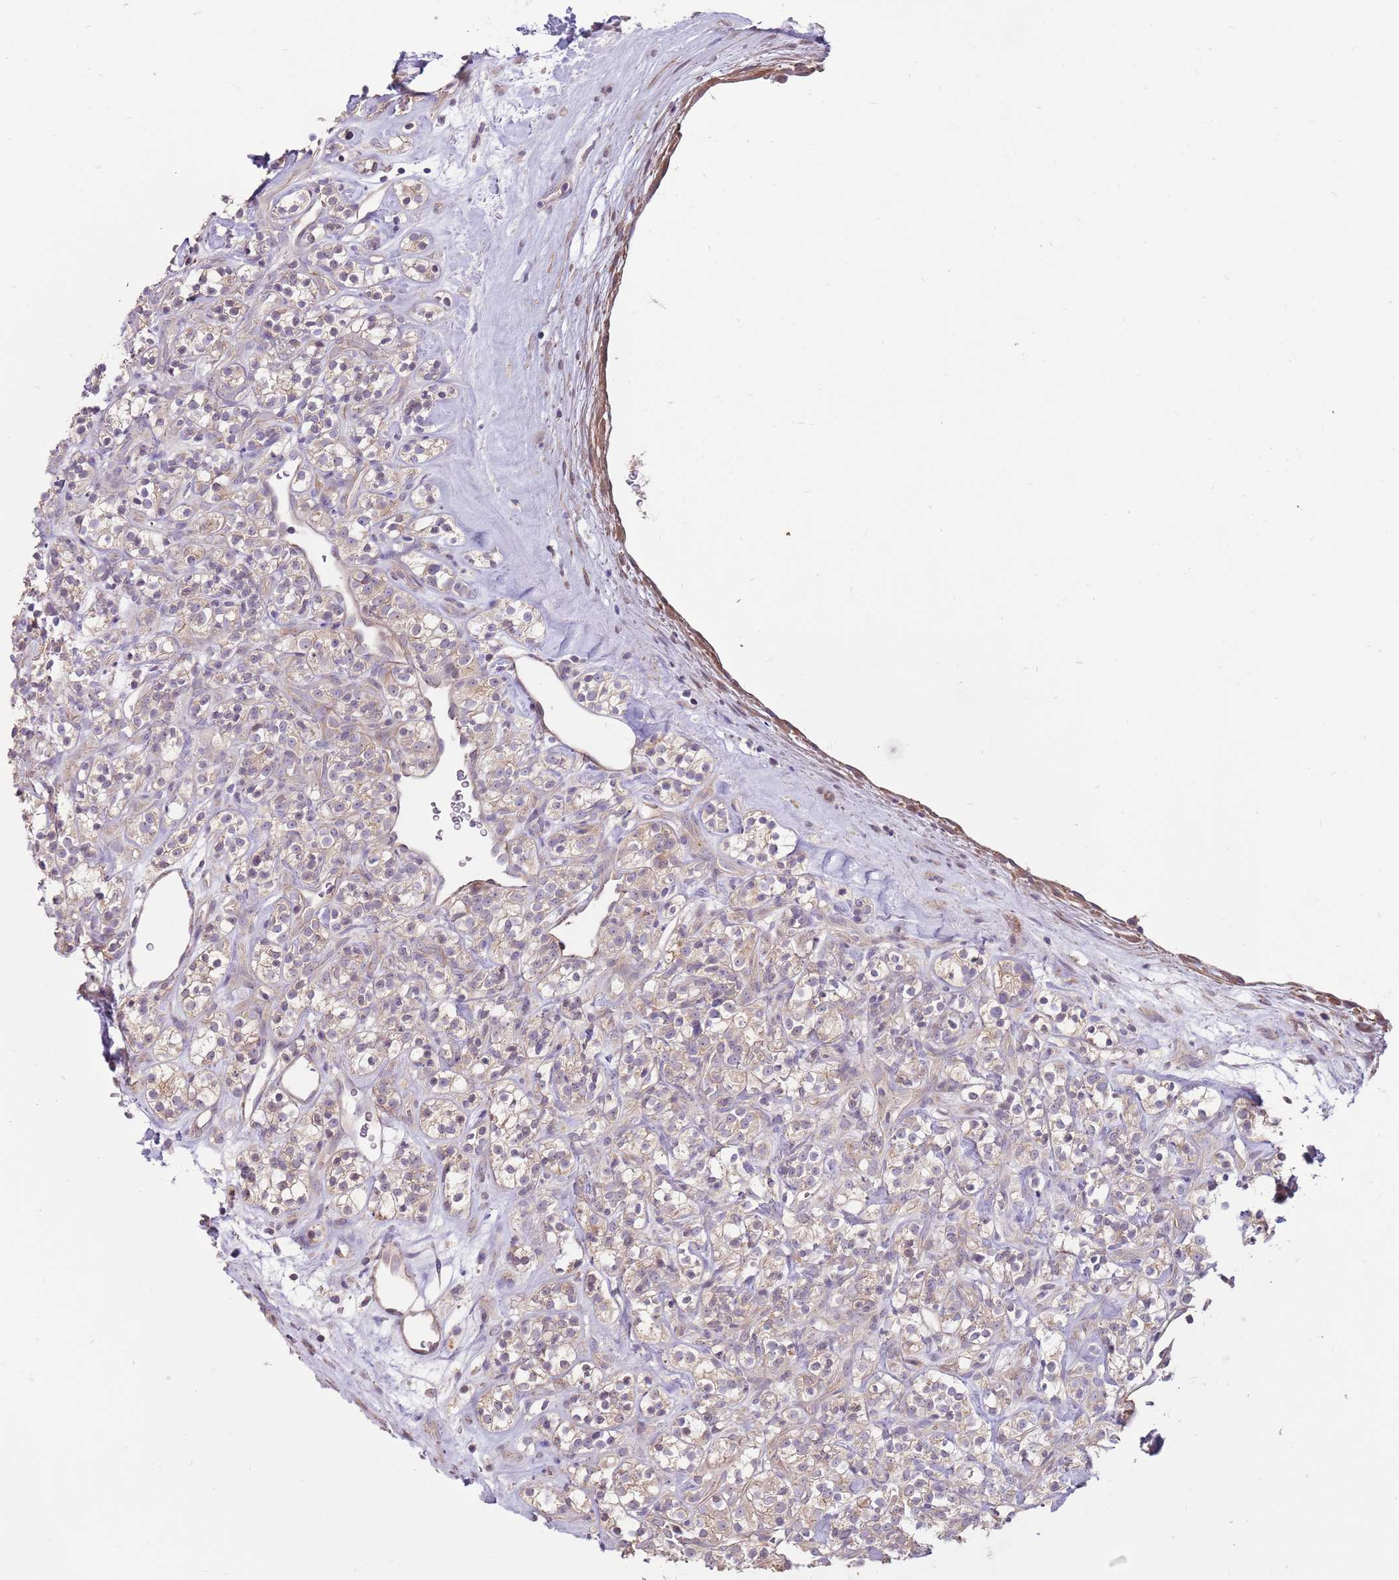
{"staining": {"intensity": "weak", "quantity": "<25%", "location": "cytoplasmic/membranous"}, "tissue": "renal cancer", "cell_type": "Tumor cells", "image_type": "cancer", "snomed": [{"axis": "morphology", "description": "Adenocarcinoma, NOS"}, {"axis": "topography", "description": "Kidney"}], "caption": "This is an immunohistochemistry (IHC) image of renal adenocarcinoma. There is no staining in tumor cells.", "gene": "SPATA31D1", "patient": {"sex": "male", "age": 77}}